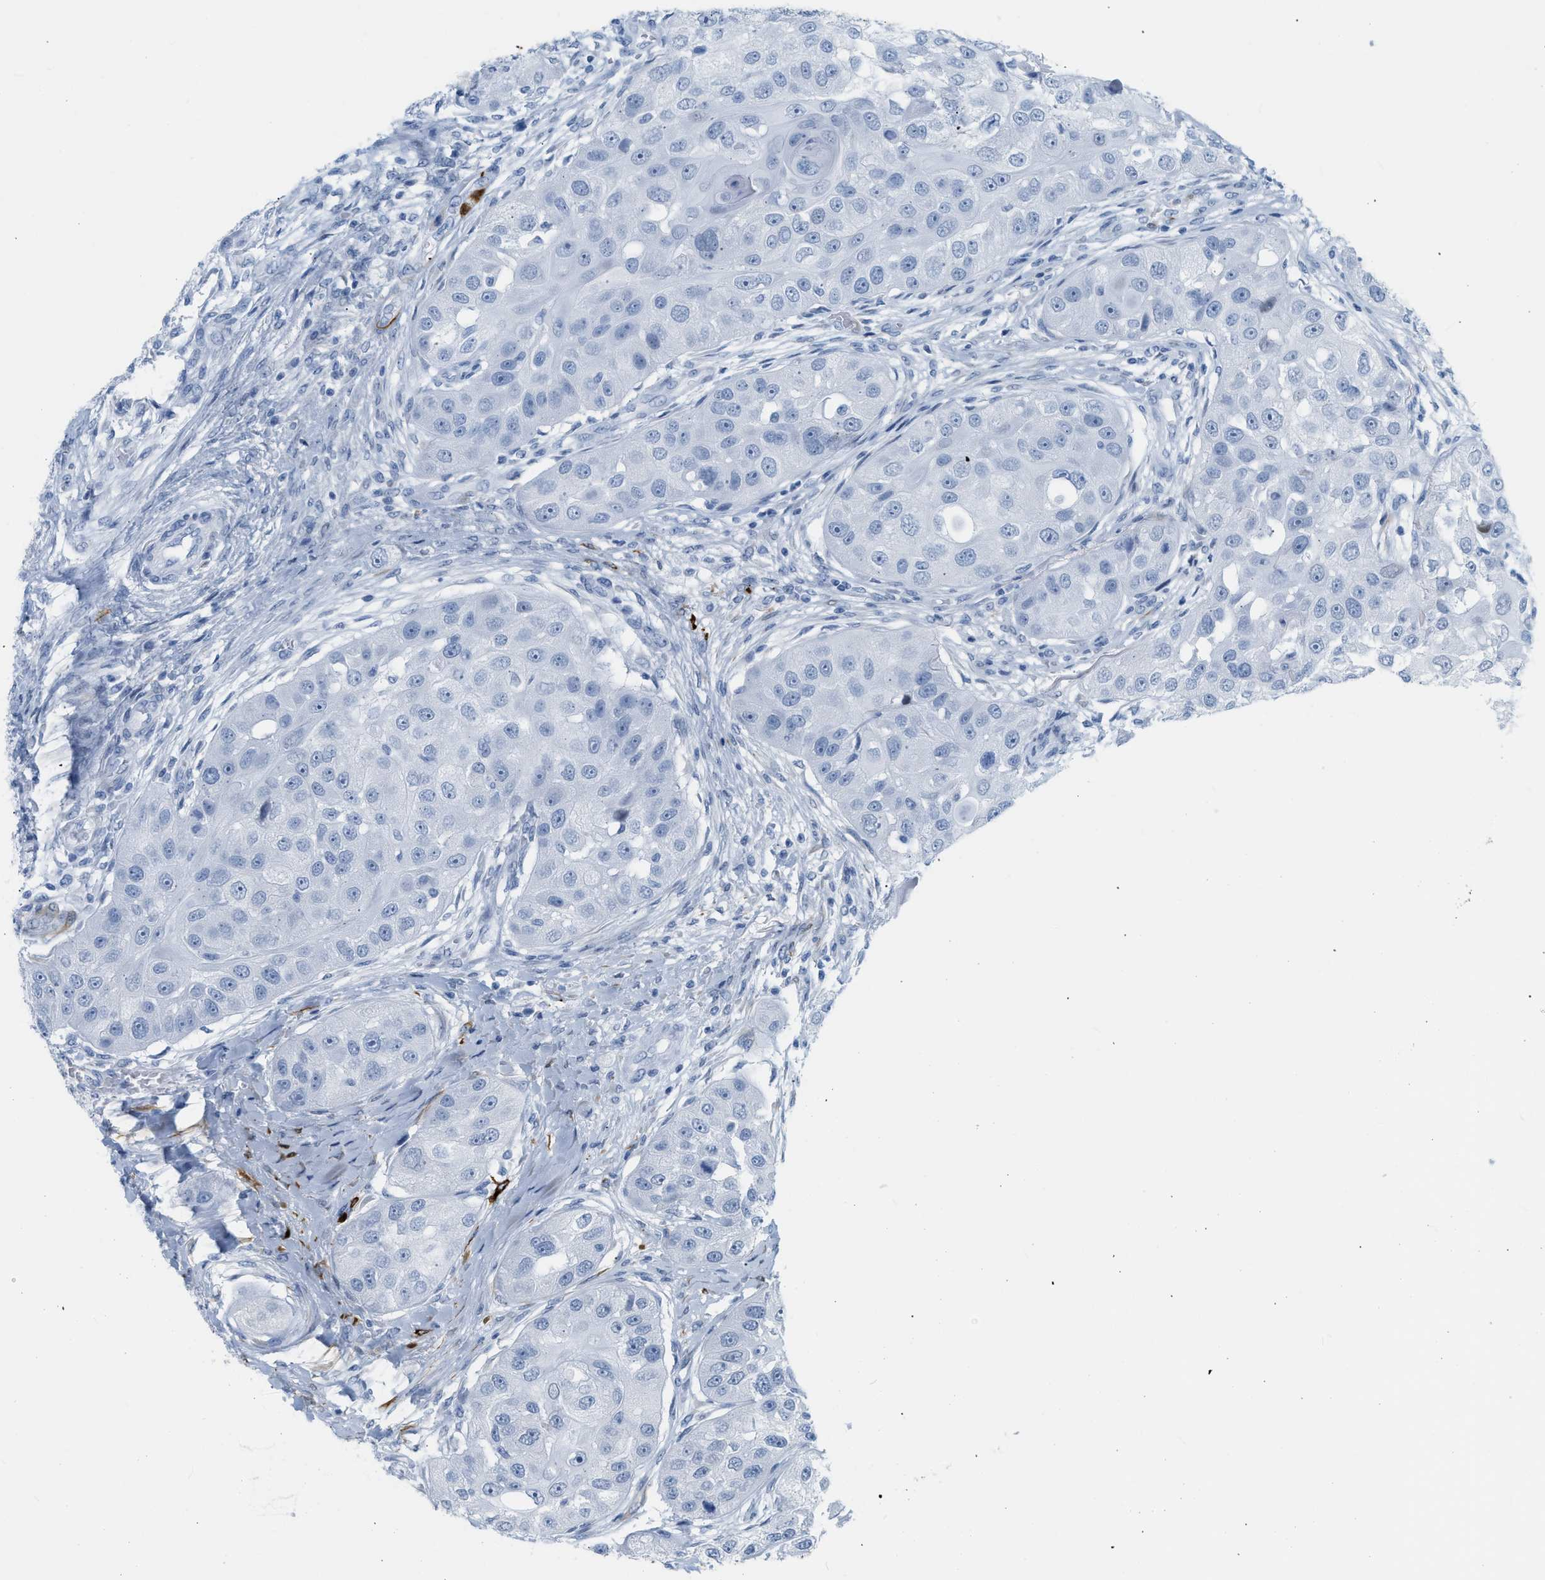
{"staining": {"intensity": "negative", "quantity": "none", "location": "none"}, "tissue": "head and neck cancer", "cell_type": "Tumor cells", "image_type": "cancer", "snomed": [{"axis": "morphology", "description": "Normal tissue, NOS"}, {"axis": "morphology", "description": "Squamous cell carcinoma, NOS"}, {"axis": "topography", "description": "Skeletal muscle"}, {"axis": "topography", "description": "Head-Neck"}], "caption": "Immunohistochemistry (IHC) histopathology image of neoplastic tissue: human head and neck cancer (squamous cell carcinoma) stained with DAB (3,3'-diaminobenzidine) demonstrates no significant protein positivity in tumor cells. Nuclei are stained in blue.", "gene": "DES", "patient": {"sex": "male", "age": 51}}